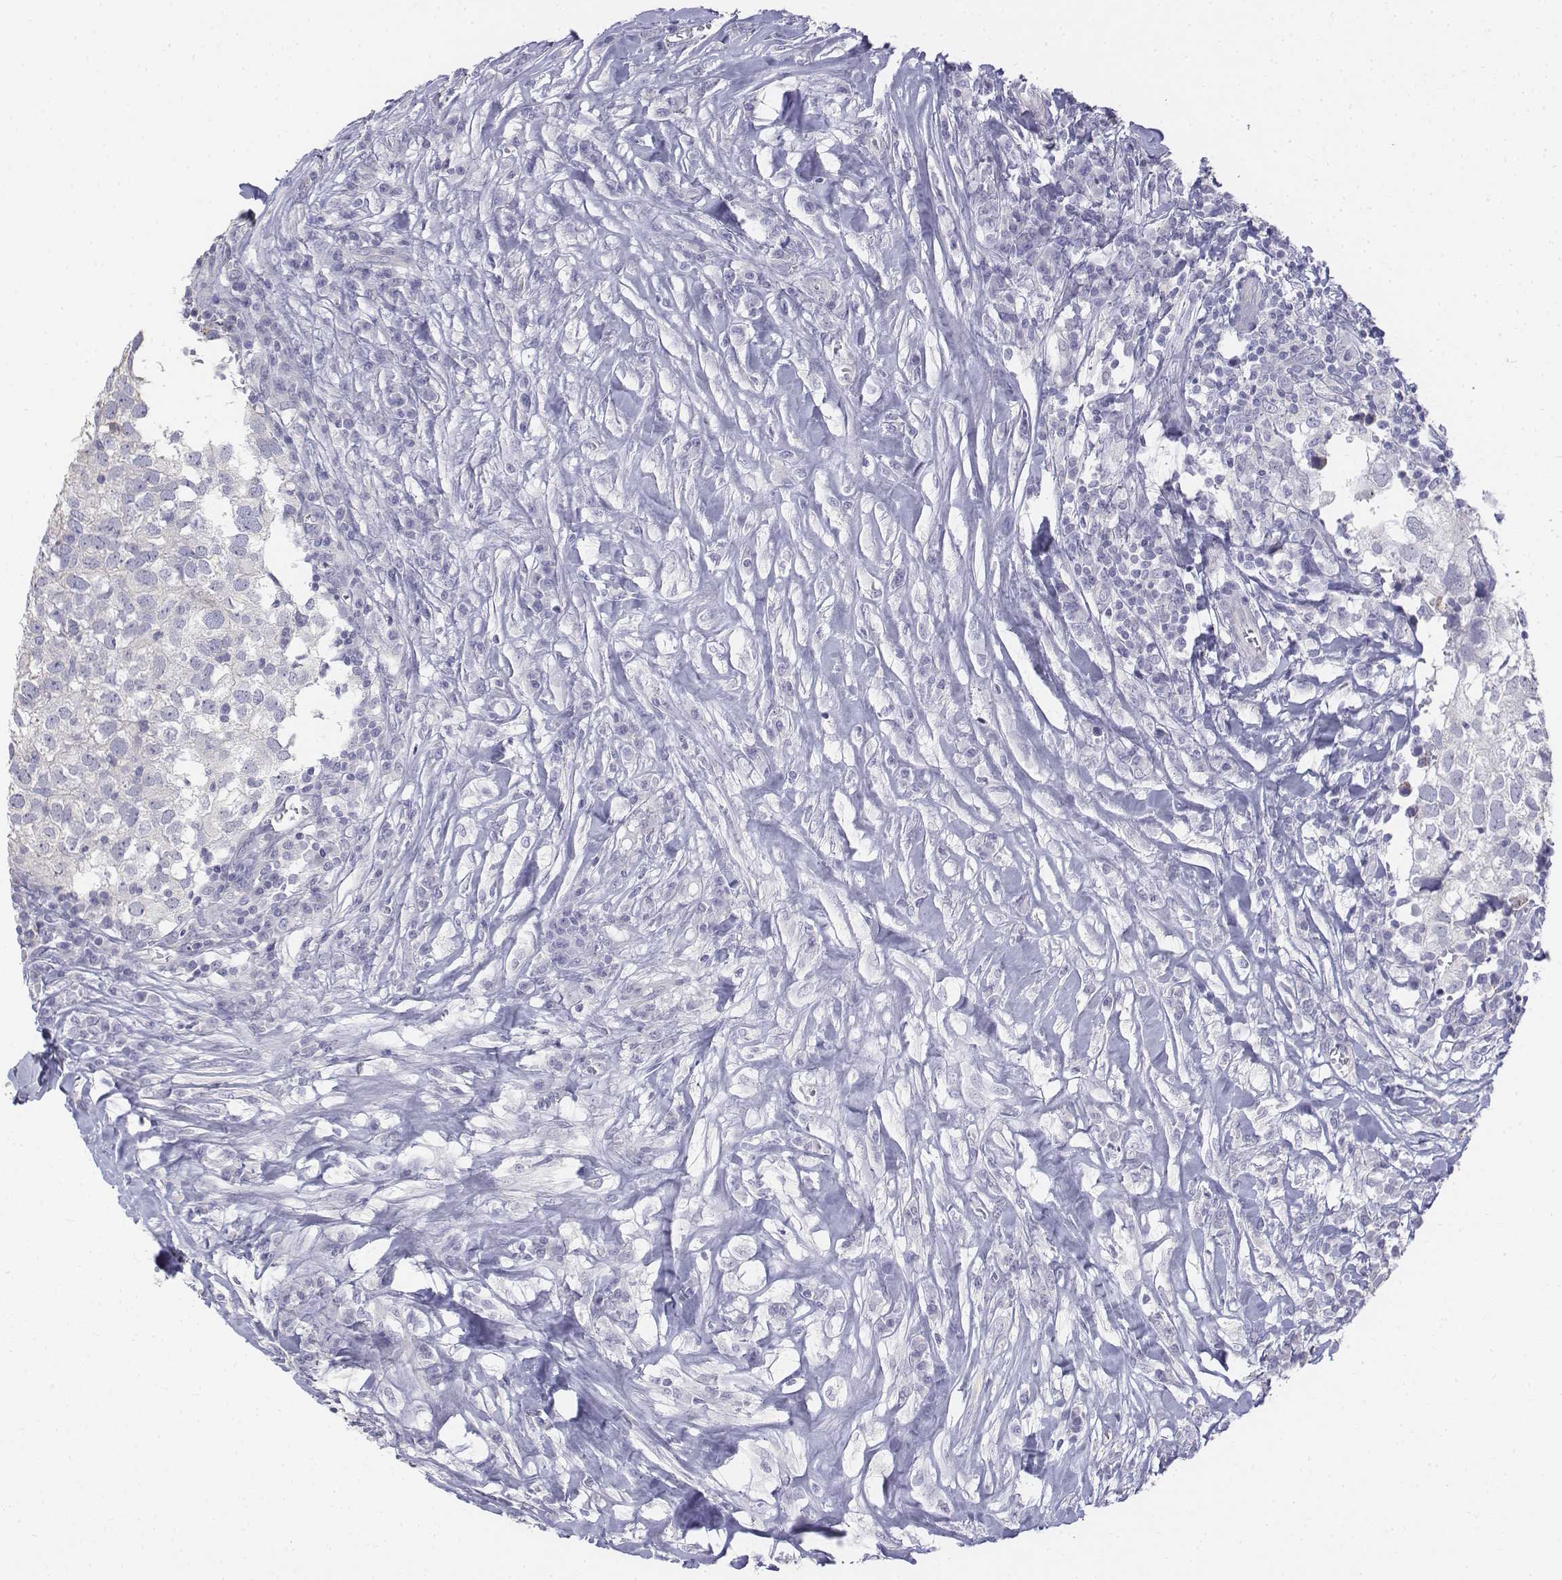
{"staining": {"intensity": "negative", "quantity": "none", "location": "none"}, "tissue": "breast cancer", "cell_type": "Tumor cells", "image_type": "cancer", "snomed": [{"axis": "morphology", "description": "Duct carcinoma"}, {"axis": "topography", "description": "Breast"}], "caption": "The histopathology image displays no significant positivity in tumor cells of invasive ductal carcinoma (breast).", "gene": "LGSN", "patient": {"sex": "female", "age": 30}}